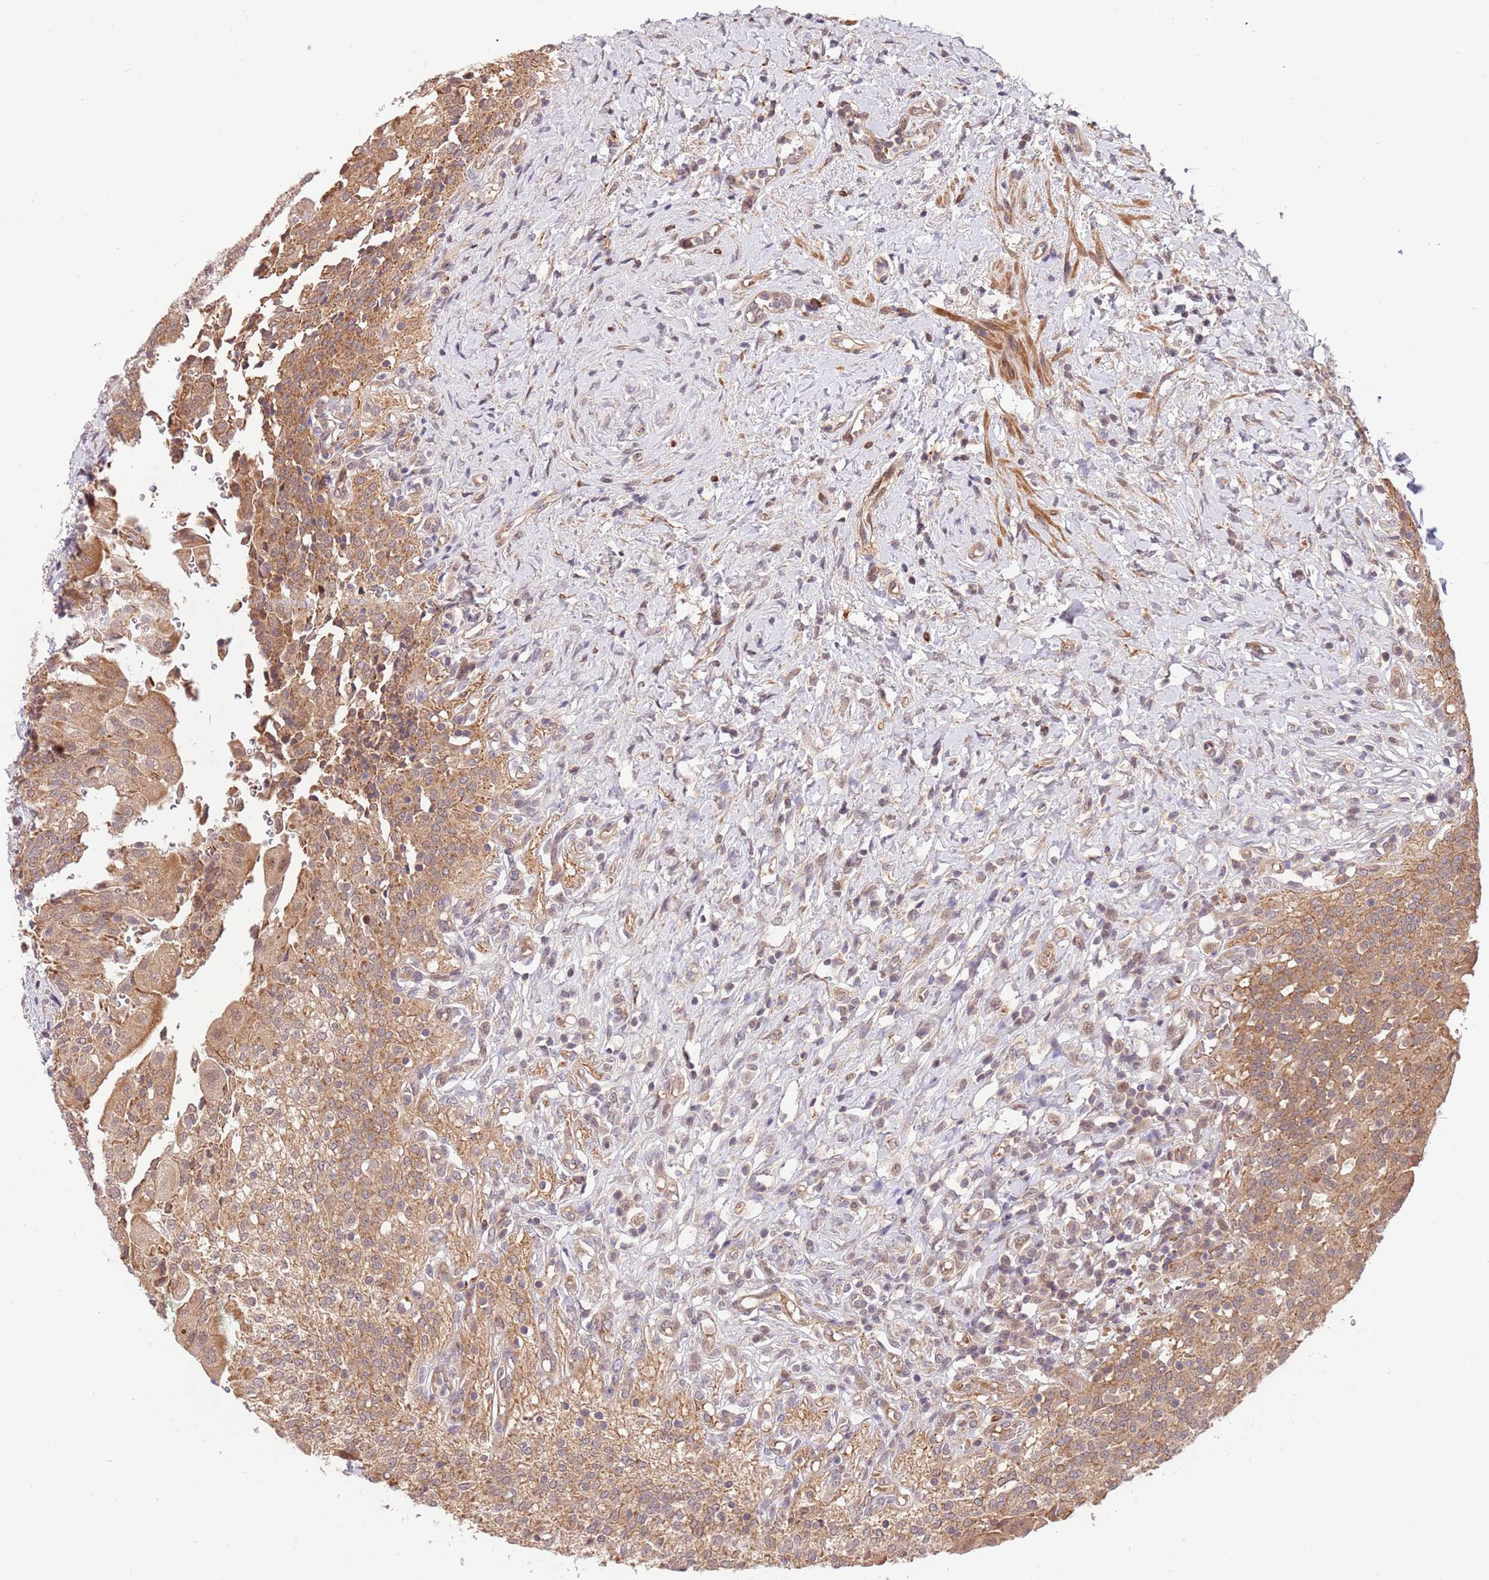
{"staining": {"intensity": "moderate", "quantity": ">75%", "location": "cytoplasmic/membranous"}, "tissue": "urinary bladder", "cell_type": "Urothelial cells", "image_type": "normal", "snomed": [{"axis": "morphology", "description": "Normal tissue, NOS"}, {"axis": "morphology", "description": "Inflammation, NOS"}, {"axis": "topography", "description": "Urinary bladder"}], "caption": "Moderate cytoplasmic/membranous staining for a protein is present in approximately >75% of urothelial cells of normal urinary bladder using immunohistochemistry (IHC).", "gene": "HAUS3", "patient": {"sex": "male", "age": 64}}